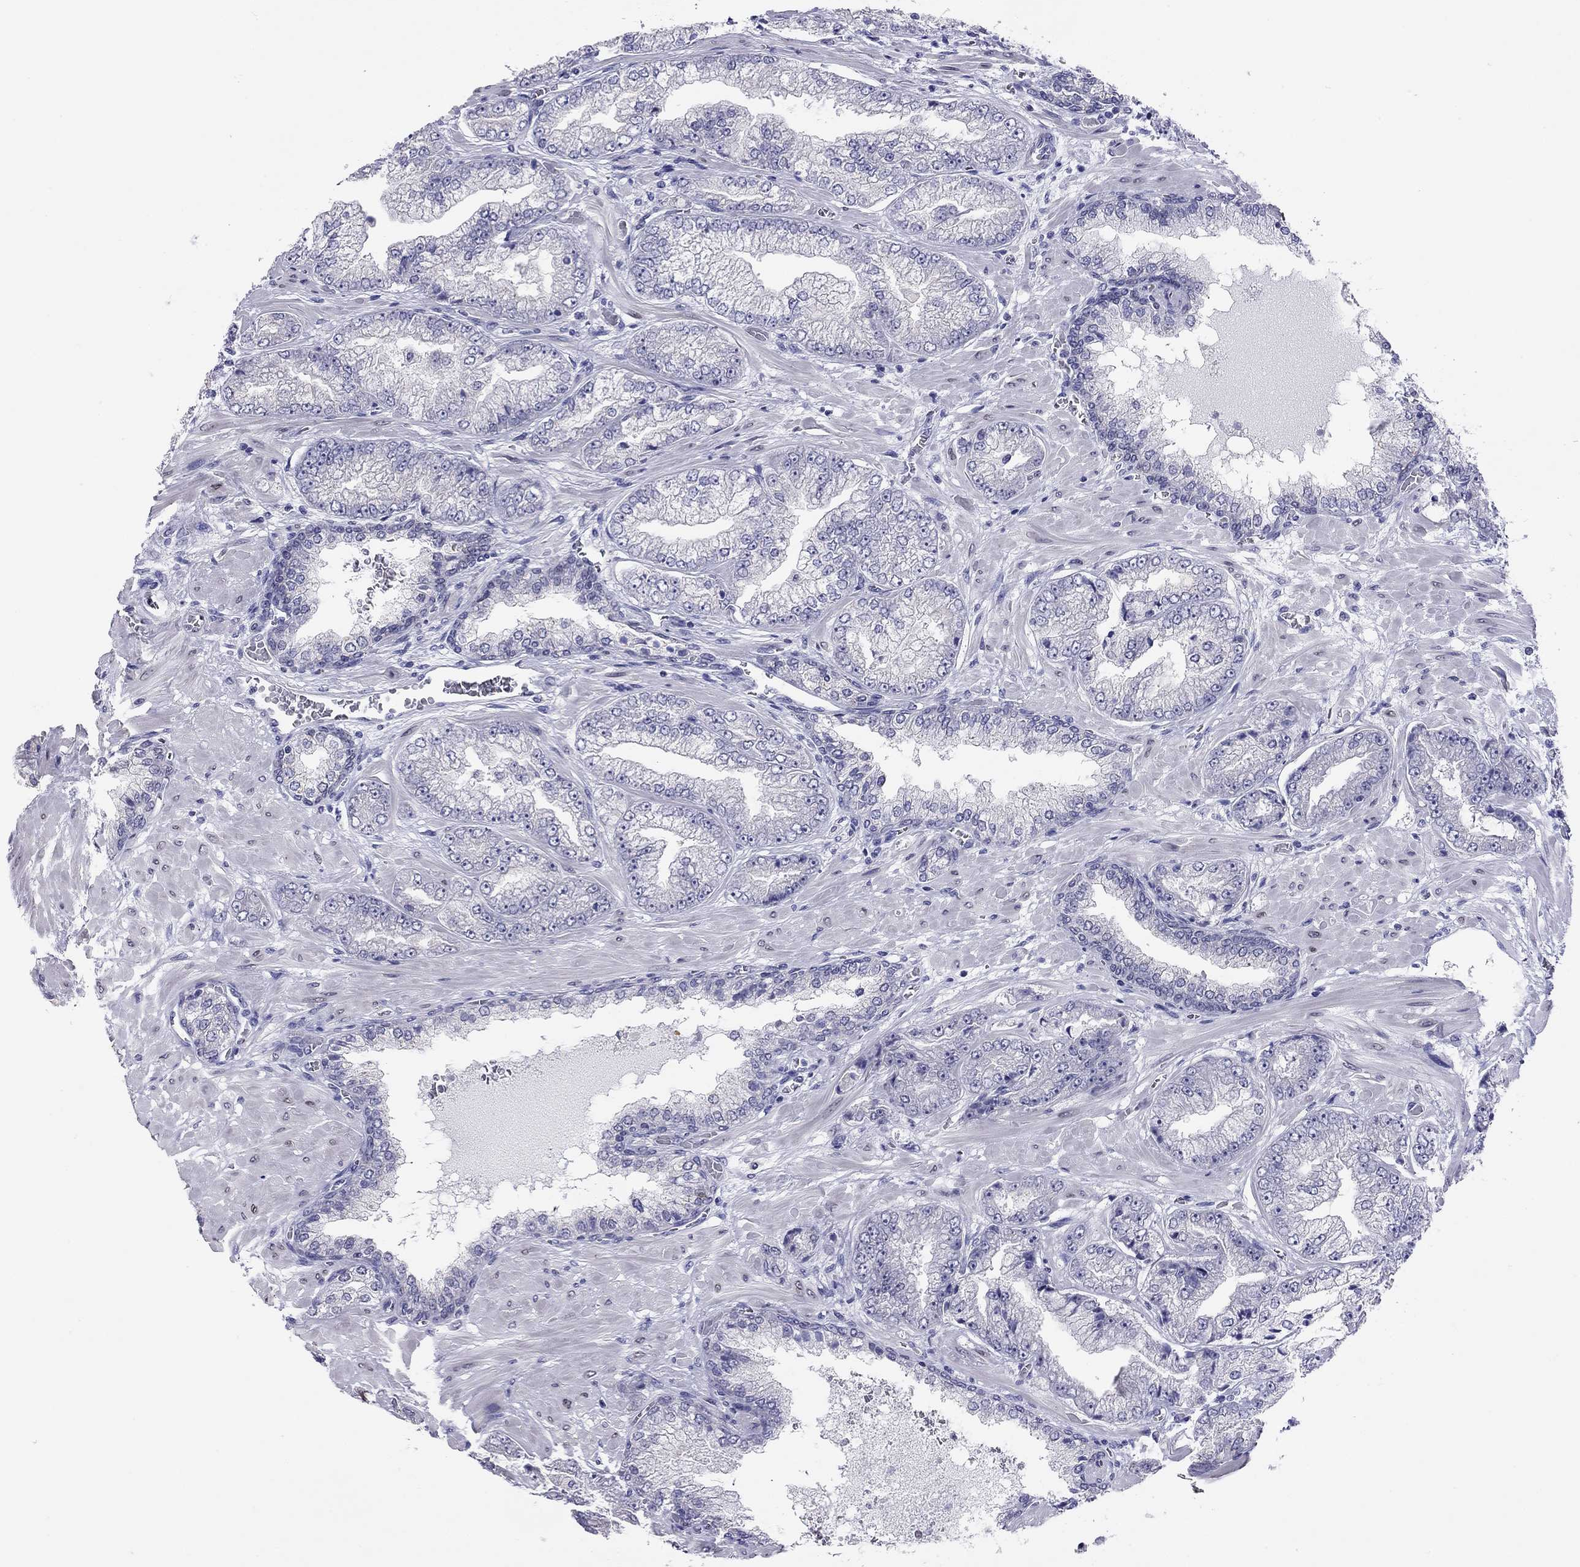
{"staining": {"intensity": "negative", "quantity": "none", "location": "none"}, "tissue": "prostate cancer", "cell_type": "Tumor cells", "image_type": "cancer", "snomed": [{"axis": "morphology", "description": "Adenocarcinoma, Low grade"}, {"axis": "topography", "description": "Prostate"}], "caption": "Photomicrograph shows no protein positivity in tumor cells of prostate cancer tissue. (DAB immunohistochemistry (IHC) visualized using brightfield microscopy, high magnification).", "gene": "ARMC12", "patient": {"sex": "male", "age": 57}}